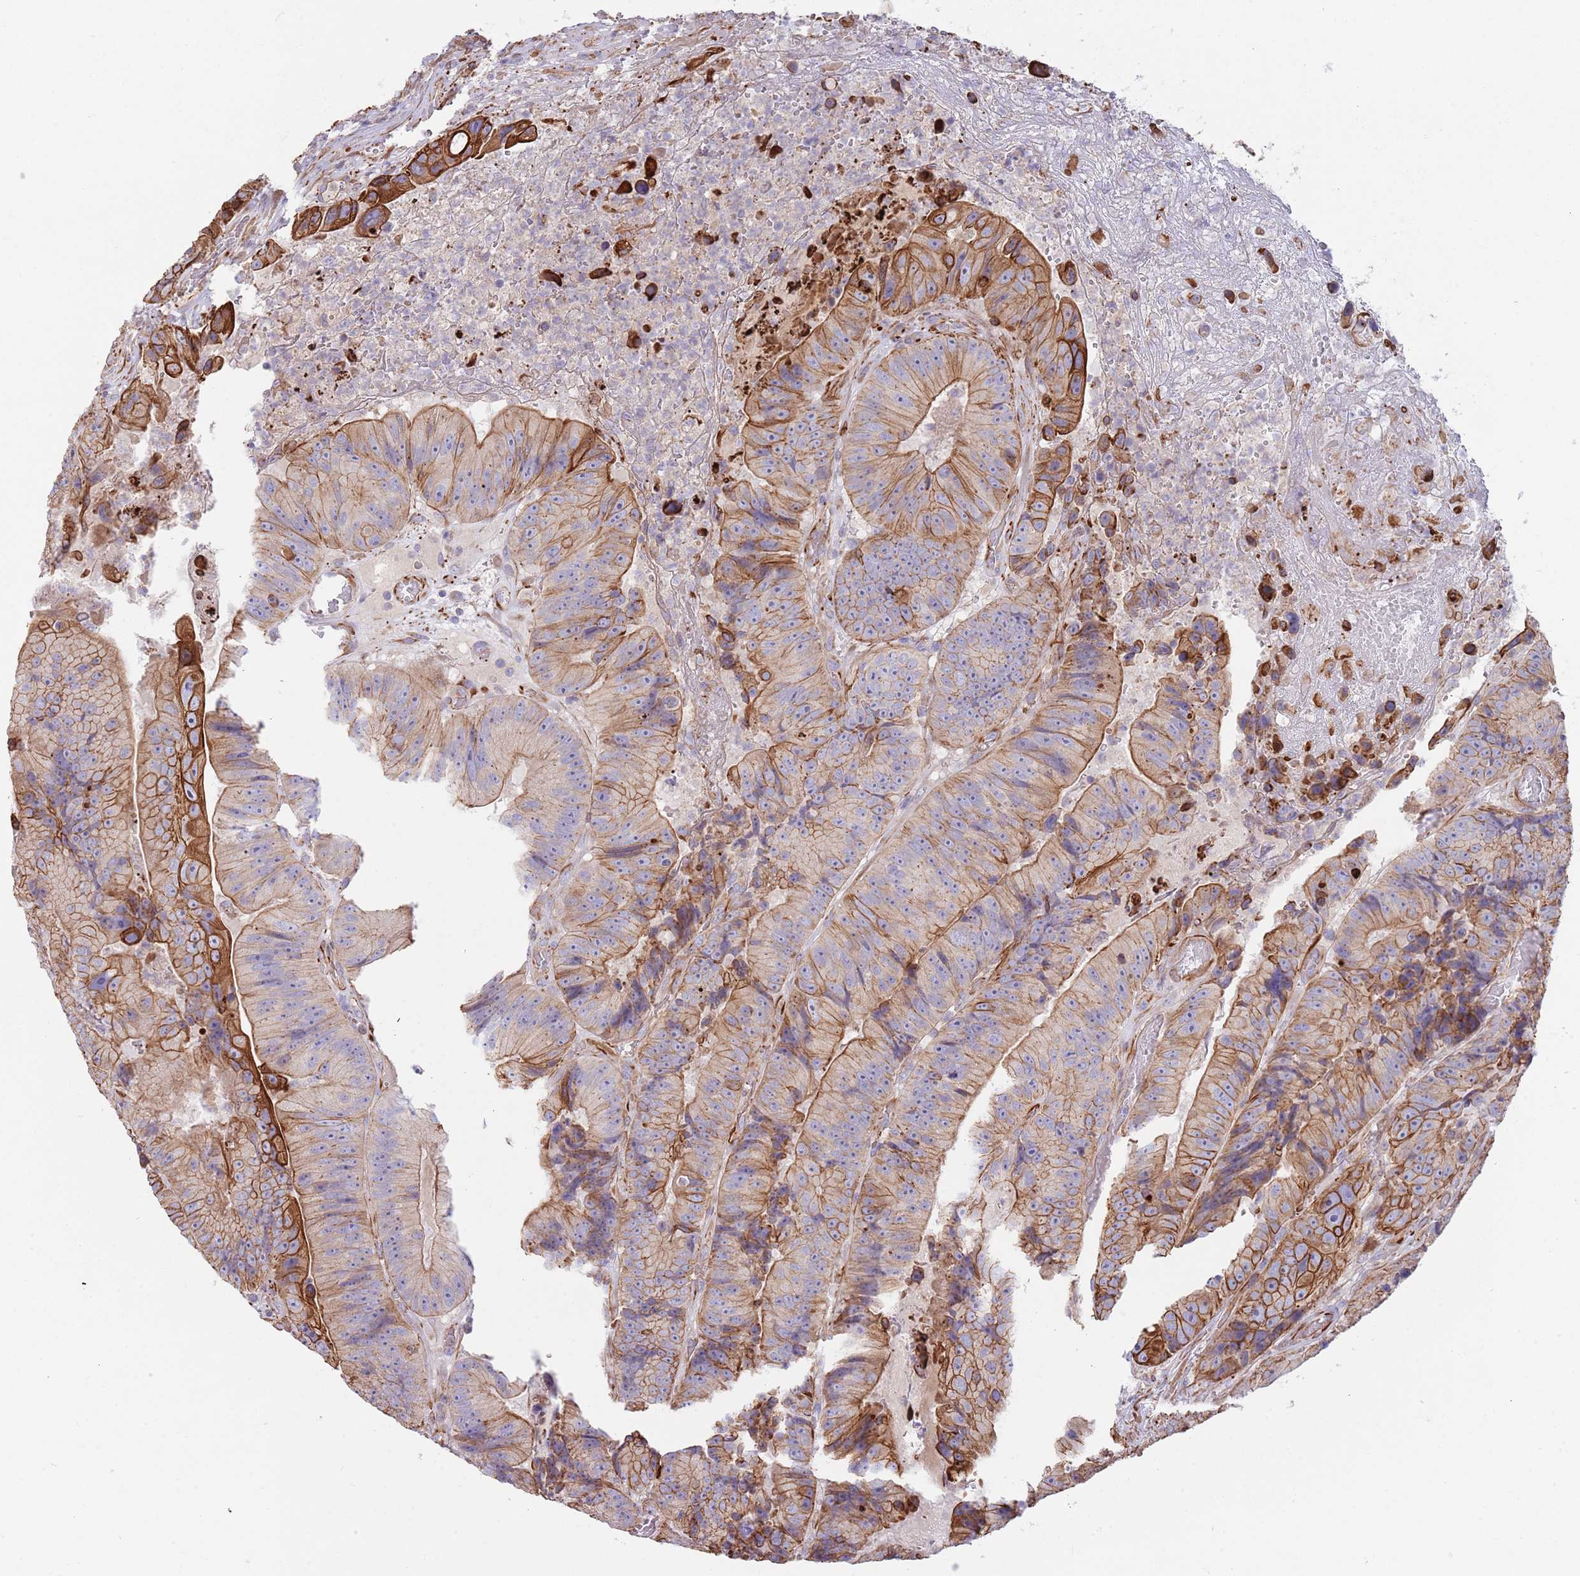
{"staining": {"intensity": "strong", "quantity": "25%-75%", "location": "cytoplasmic/membranous"}, "tissue": "colorectal cancer", "cell_type": "Tumor cells", "image_type": "cancer", "snomed": [{"axis": "morphology", "description": "Adenocarcinoma, NOS"}, {"axis": "topography", "description": "Colon"}], "caption": "Strong cytoplasmic/membranous staining for a protein is seen in about 25%-75% of tumor cells of colorectal cancer using immunohistochemistry.", "gene": "MOGAT1", "patient": {"sex": "female", "age": 86}}